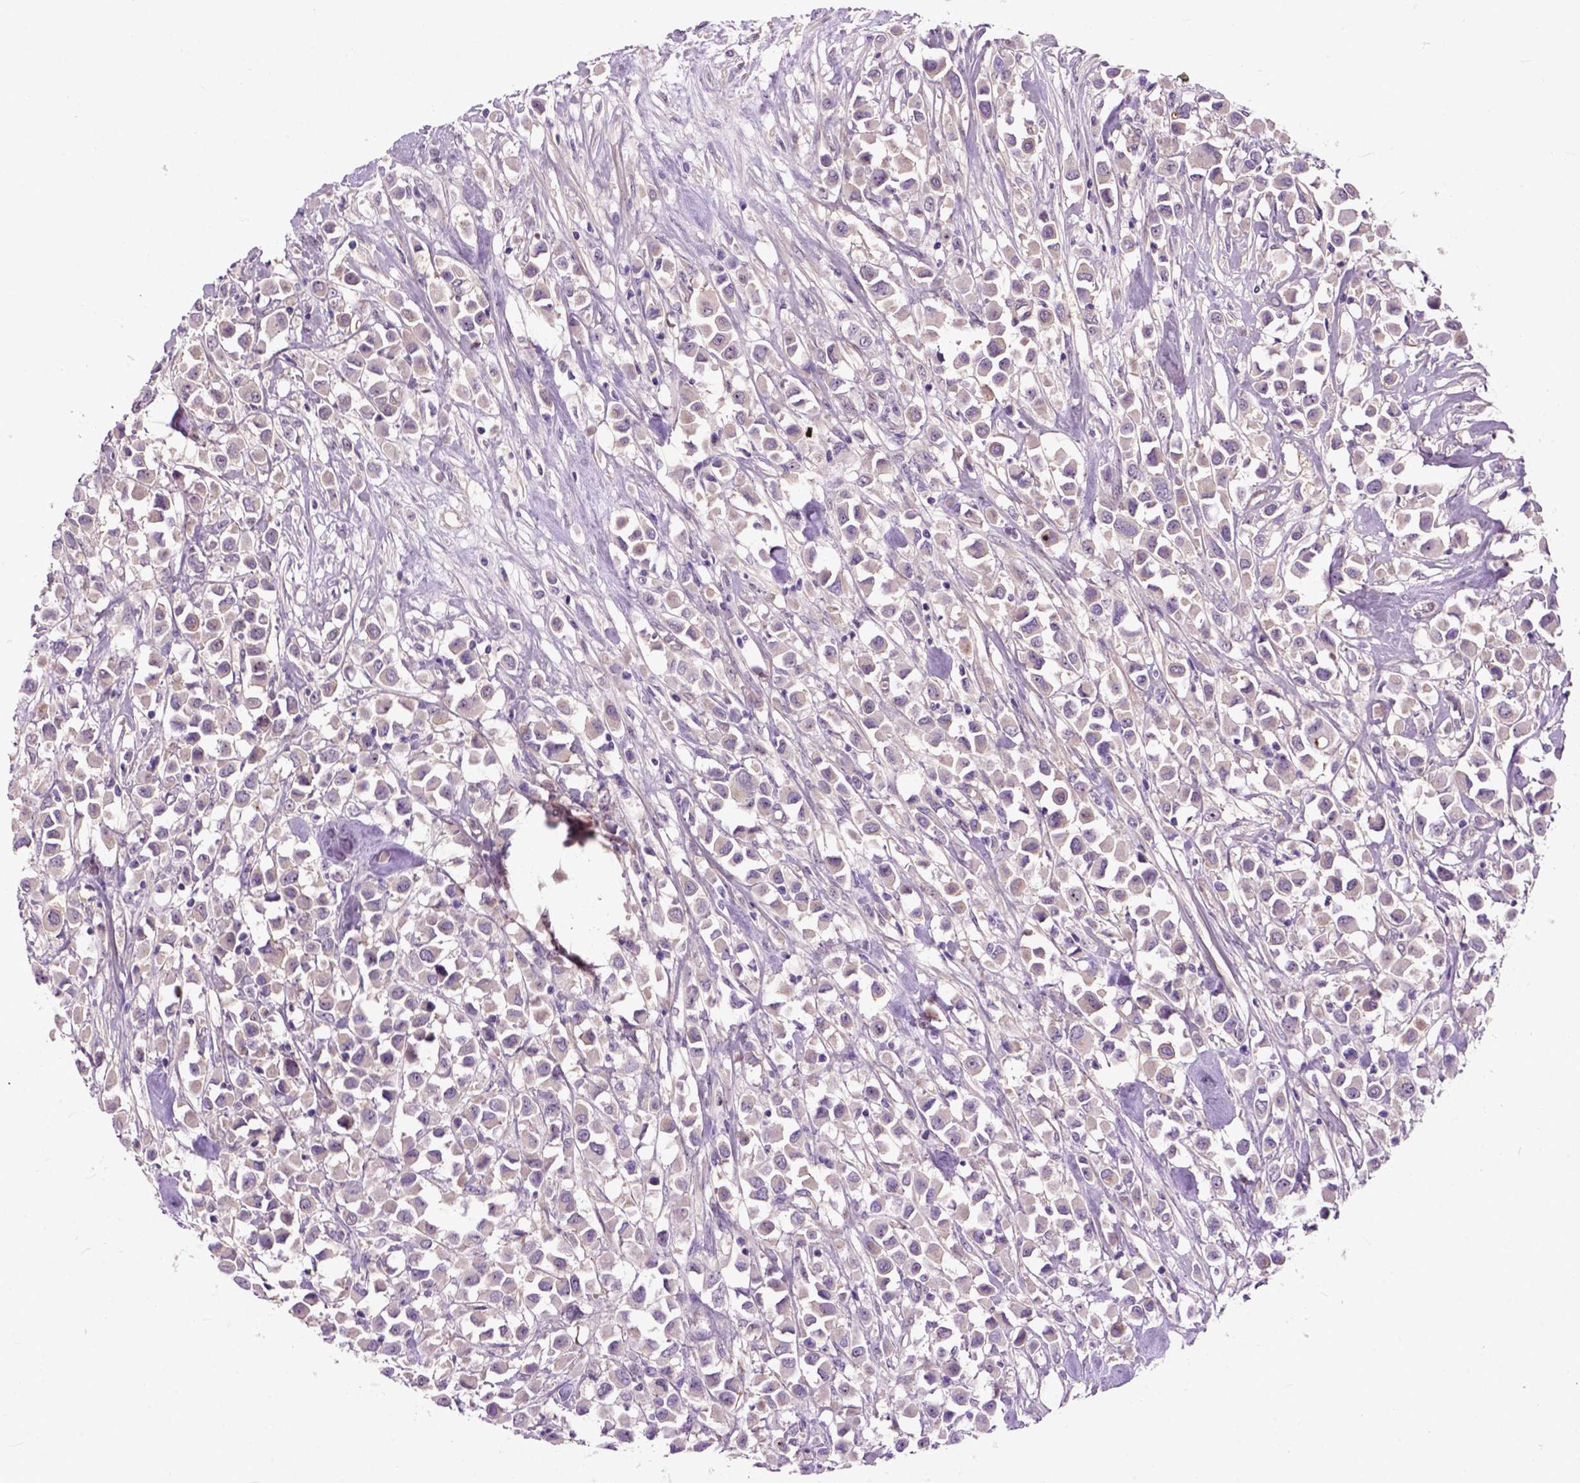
{"staining": {"intensity": "negative", "quantity": "none", "location": "none"}, "tissue": "breast cancer", "cell_type": "Tumor cells", "image_type": "cancer", "snomed": [{"axis": "morphology", "description": "Duct carcinoma"}, {"axis": "topography", "description": "Breast"}], "caption": "Tumor cells show no significant protein expression in intraductal carcinoma (breast).", "gene": "MAPT", "patient": {"sex": "female", "age": 61}}